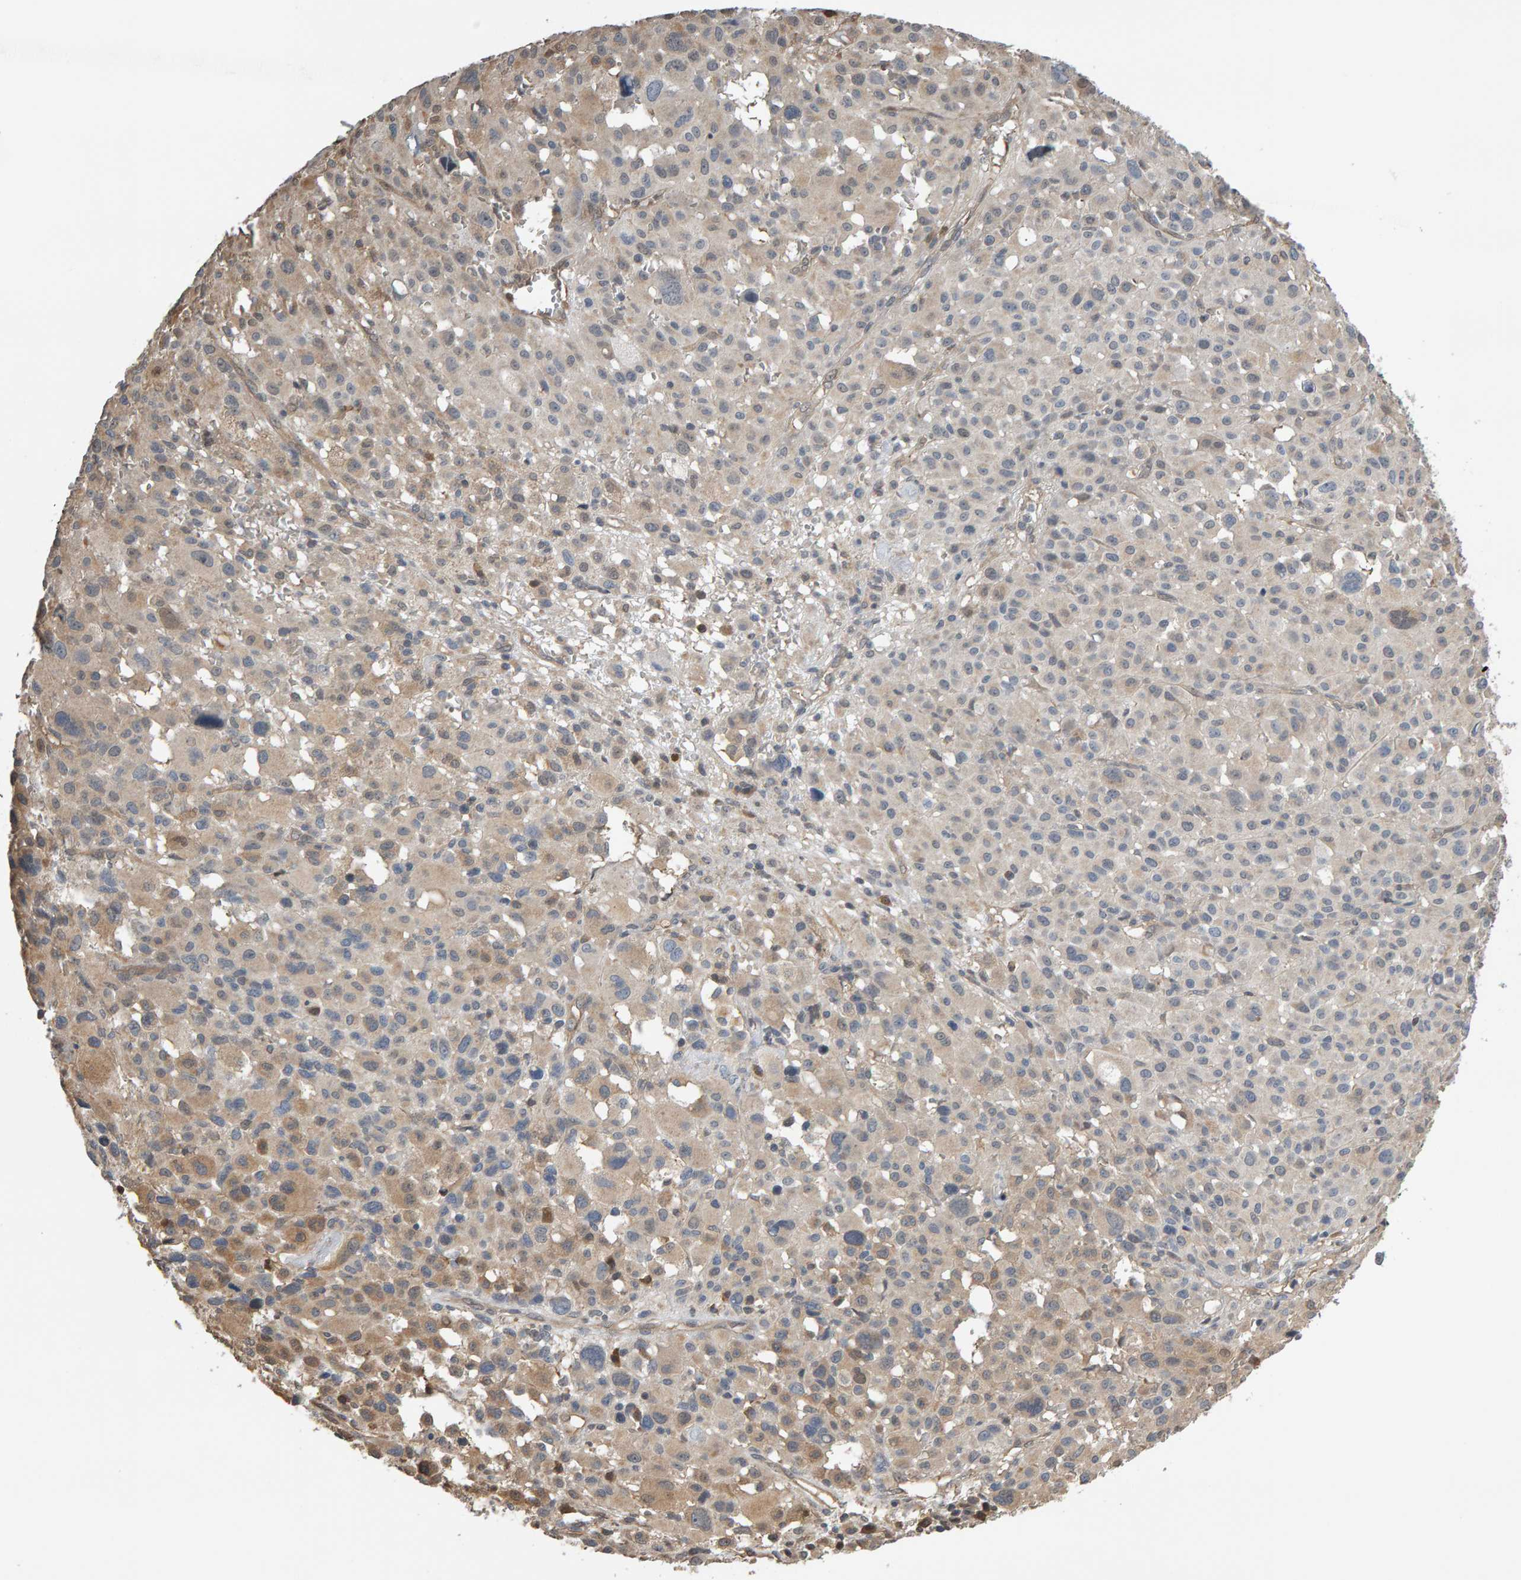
{"staining": {"intensity": "weak", "quantity": "<25%", "location": "cytoplasmic/membranous"}, "tissue": "melanoma", "cell_type": "Tumor cells", "image_type": "cancer", "snomed": [{"axis": "morphology", "description": "Malignant melanoma, Metastatic site"}, {"axis": "topography", "description": "Skin"}], "caption": "Immunohistochemistry (IHC) of human melanoma reveals no staining in tumor cells. Nuclei are stained in blue.", "gene": "COASY", "patient": {"sex": "female", "age": 74}}